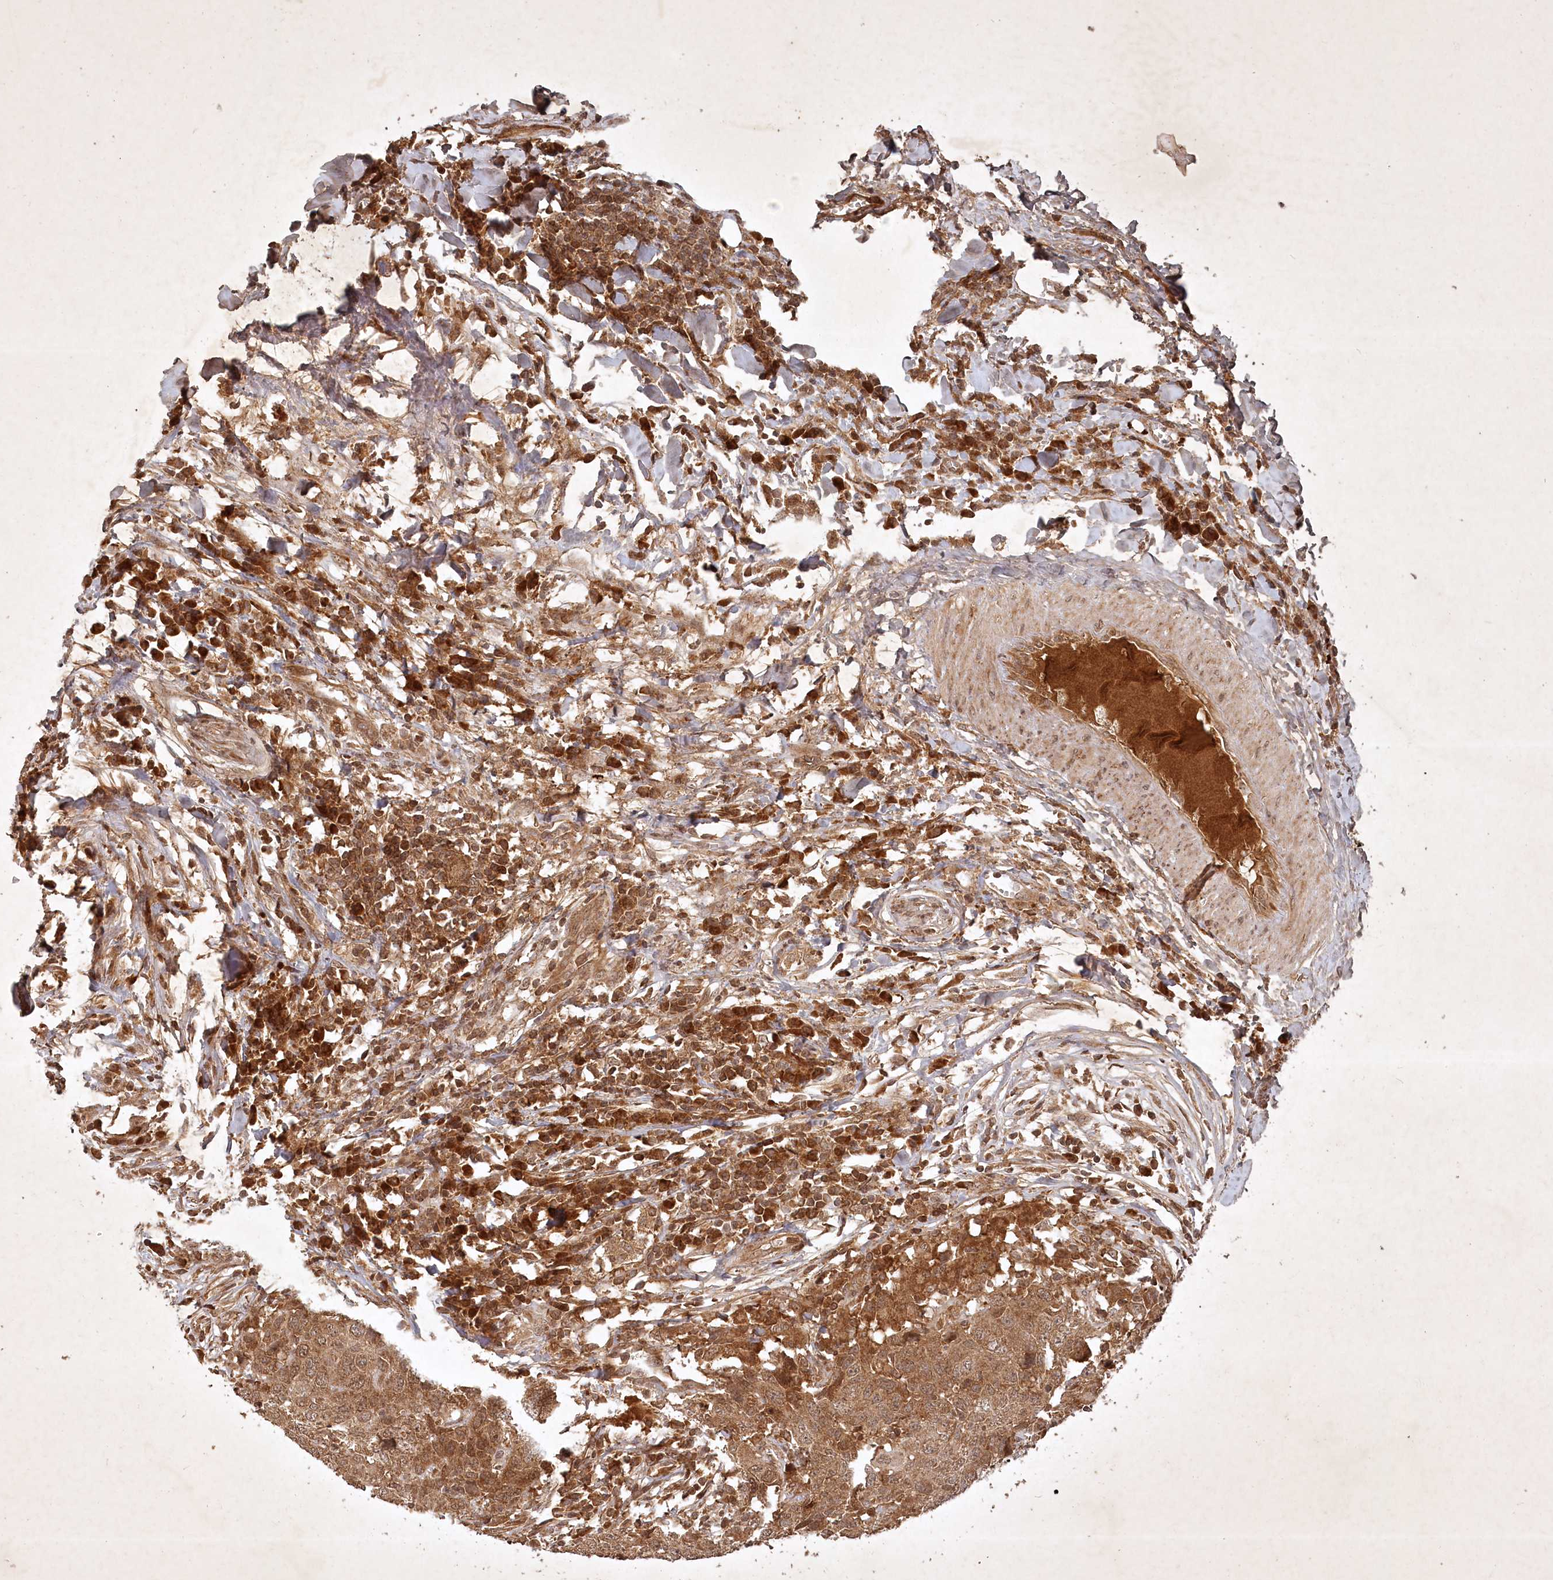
{"staining": {"intensity": "moderate", "quantity": ">75%", "location": "cytoplasmic/membranous,nuclear"}, "tissue": "head and neck cancer", "cell_type": "Tumor cells", "image_type": "cancer", "snomed": [{"axis": "morphology", "description": "Squamous cell carcinoma, NOS"}, {"axis": "topography", "description": "Head-Neck"}], "caption": "Immunohistochemical staining of squamous cell carcinoma (head and neck) displays medium levels of moderate cytoplasmic/membranous and nuclear positivity in about >75% of tumor cells. Immunohistochemistry (ihc) stains the protein in brown and the nuclei are stained blue.", "gene": "UNC93A", "patient": {"sex": "male", "age": 66}}